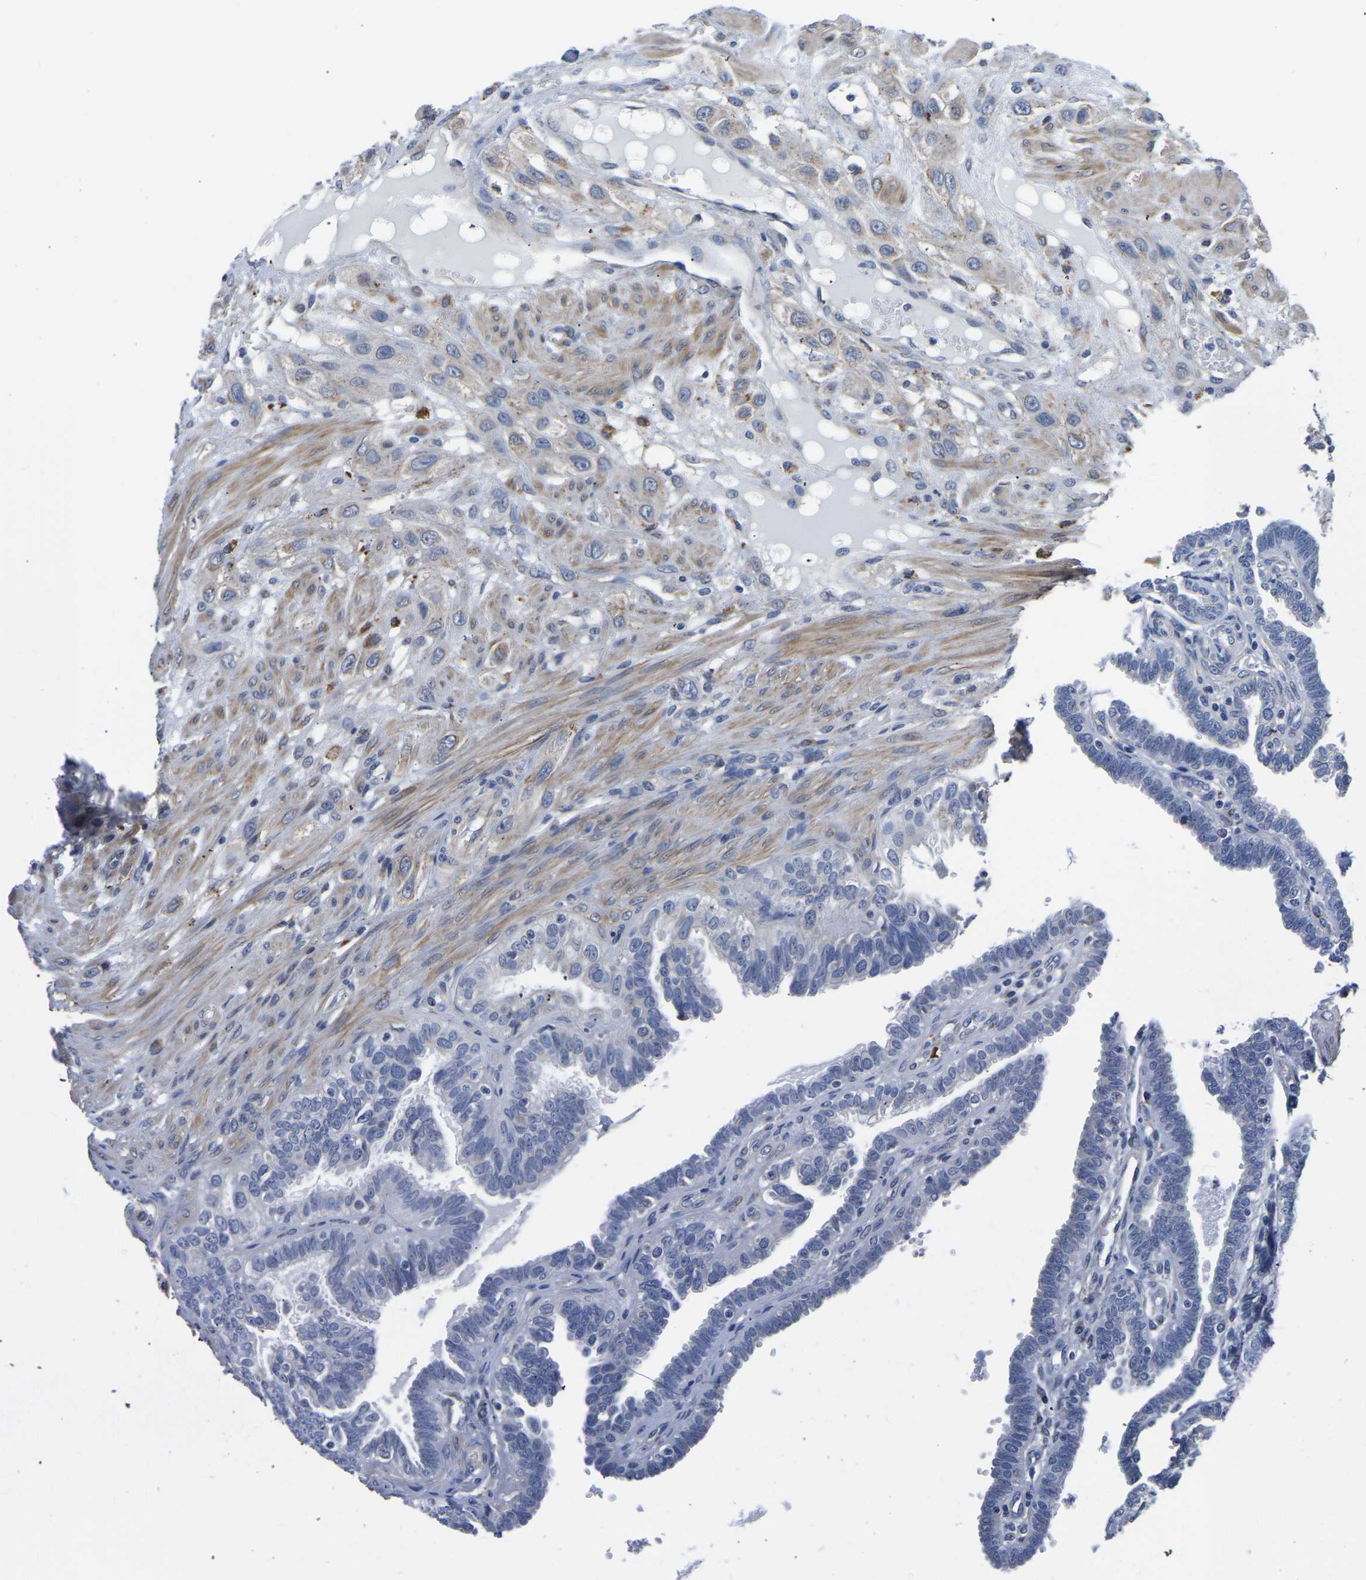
{"staining": {"intensity": "negative", "quantity": "none", "location": "none"}, "tissue": "fallopian tube", "cell_type": "Glandular cells", "image_type": "normal", "snomed": [{"axis": "morphology", "description": "Normal tissue, NOS"}, {"axis": "topography", "description": "Fallopian tube"}, {"axis": "topography", "description": "Placenta"}], "caption": "Glandular cells show no significant staining in unremarkable fallopian tube. (DAB (3,3'-diaminobenzidine) immunohistochemistry (IHC) with hematoxylin counter stain).", "gene": "PDLIM7", "patient": {"sex": "female", "age": 34}}